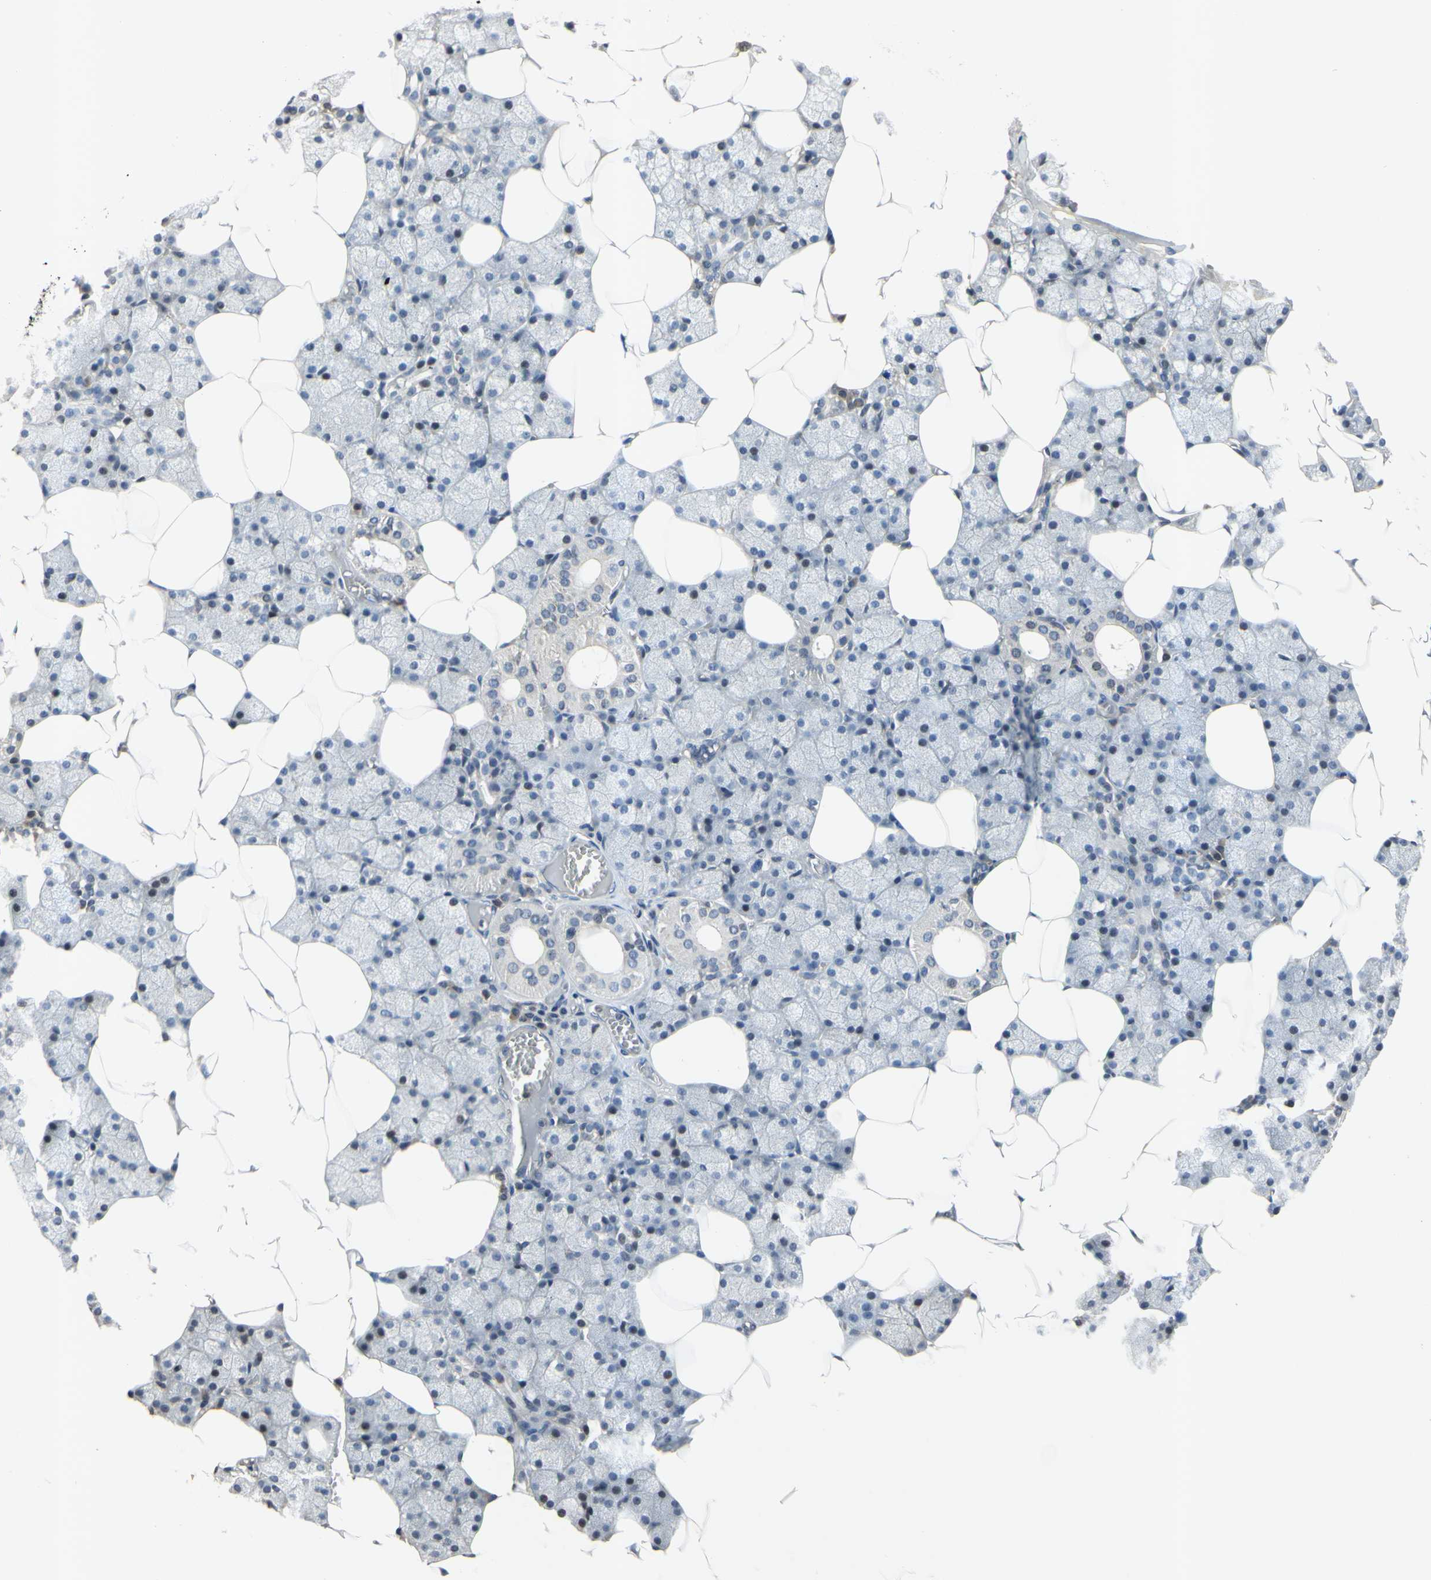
{"staining": {"intensity": "weak", "quantity": "<25%", "location": "cytoplasmic/membranous,nuclear"}, "tissue": "salivary gland", "cell_type": "Glandular cells", "image_type": "normal", "snomed": [{"axis": "morphology", "description": "Normal tissue, NOS"}, {"axis": "topography", "description": "Salivary gland"}], "caption": "Glandular cells show no significant expression in benign salivary gland. (DAB (3,3'-diaminobenzidine) immunohistochemistry (IHC) visualized using brightfield microscopy, high magnification).", "gene": "ARG1", "patient": {"sex": "male", "age": 62}}